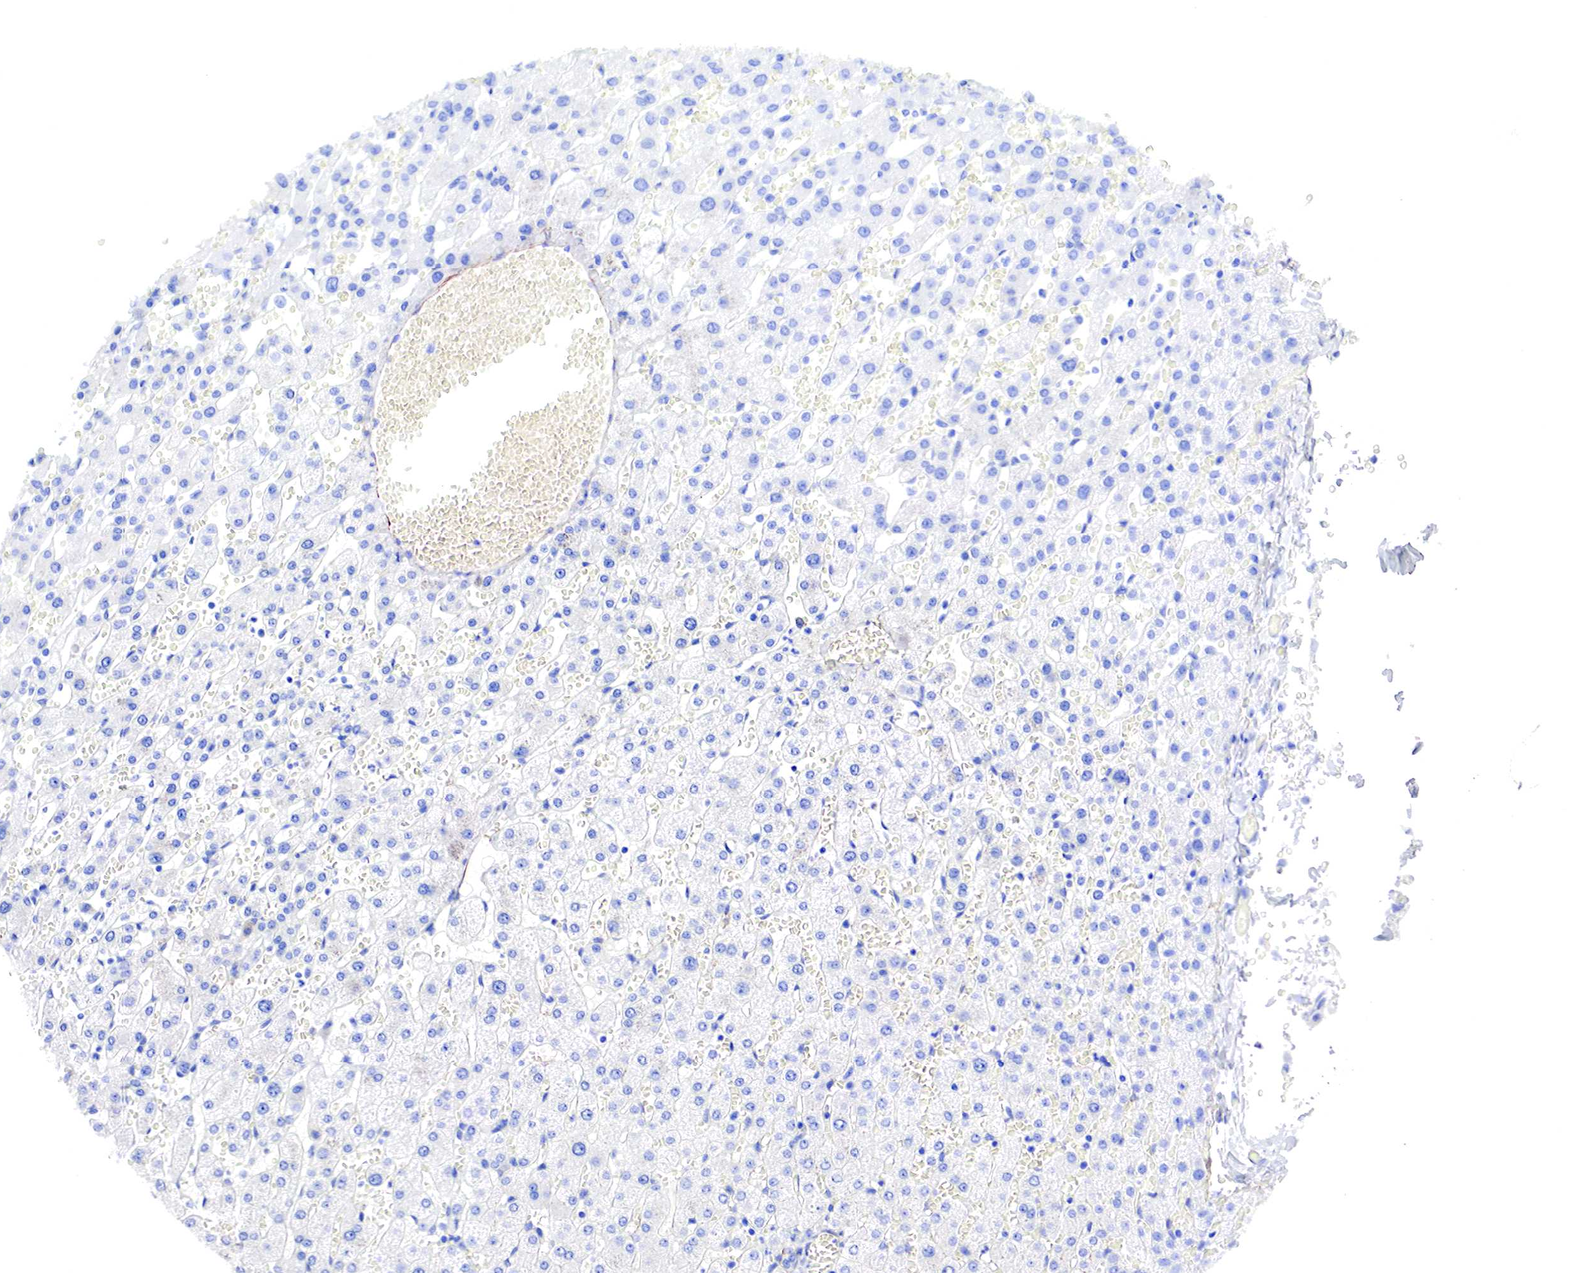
{"staining": {"intensity": "negative", "quantity": "none", "location": "none"}, "tissue": "liver", "cell_type": "Cholangiocytes", "image_type": "normal", "snomed": [{"axis": "morphology", "description": "Normal tissue, NOS"}, {"axis": "topography", "description": "Liver"}], "caption": "A histopathology image of liver stained for a protein exhibits no brown staining in cholangiocytes.", "gene": "TPM1", "patient": {"sex": "female", "age": 30}}